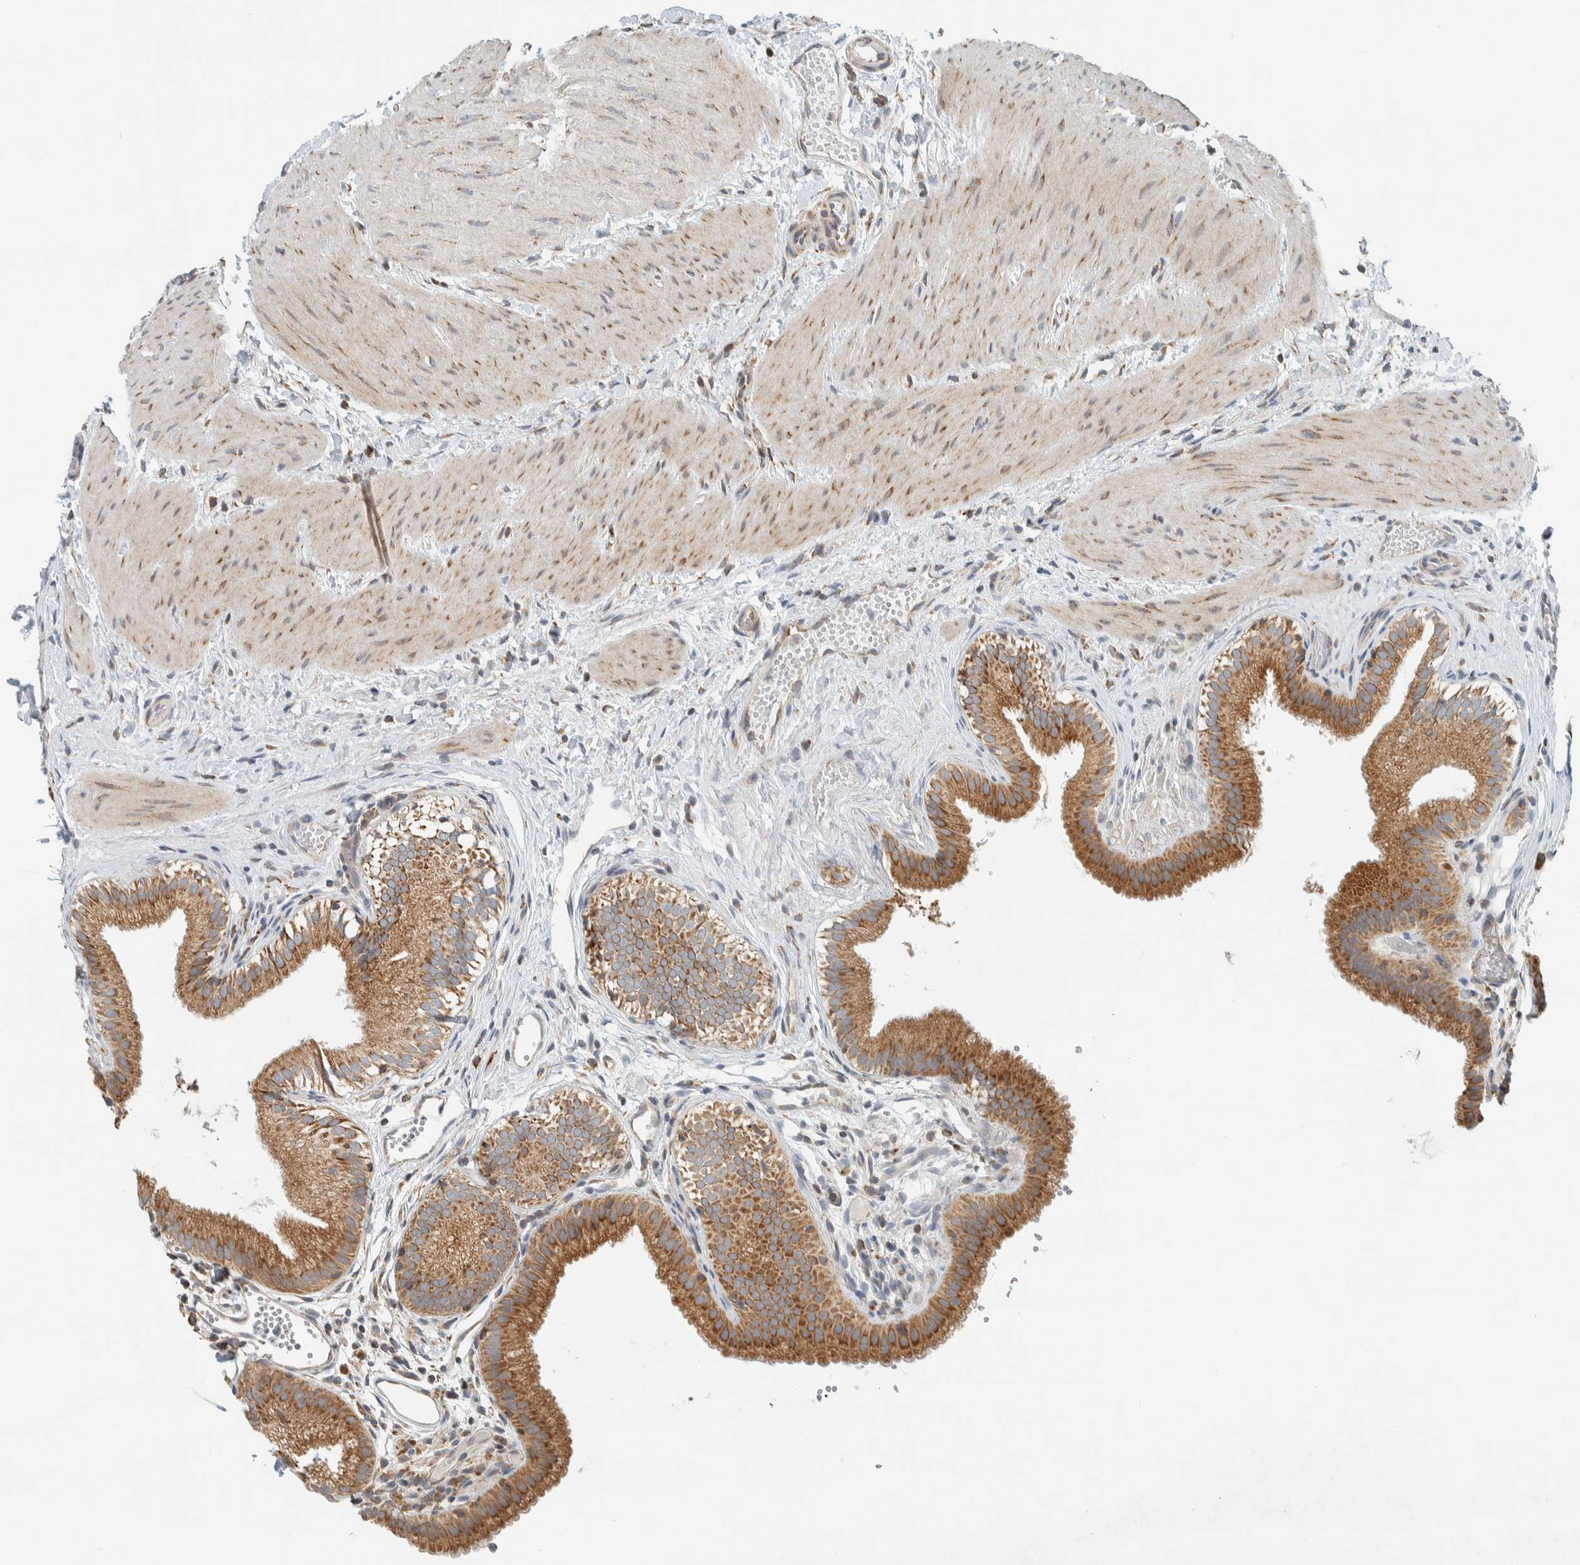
{"staining": {"intensity": "moderate", "quantity": ">75%", "location": "cytoplasmic/membranous"}, "tissue": "gallbladder", "cell_type": "Glandular cells", "image_type": "normal", "snomed": [{"axis": "morphology", "description": "Normal tissue, NOS"}, {"axis": "topography", "description": "Gallbladder"}], "caption": "This is an image of immunohistochemistry (IHC) staining of unremarkable gallbladder, which shows moderate expression in the cytoplasmic/membranous of glandular cells.", "gene": "CCDC57", "patient": {"sex": "female", "age": 26}}